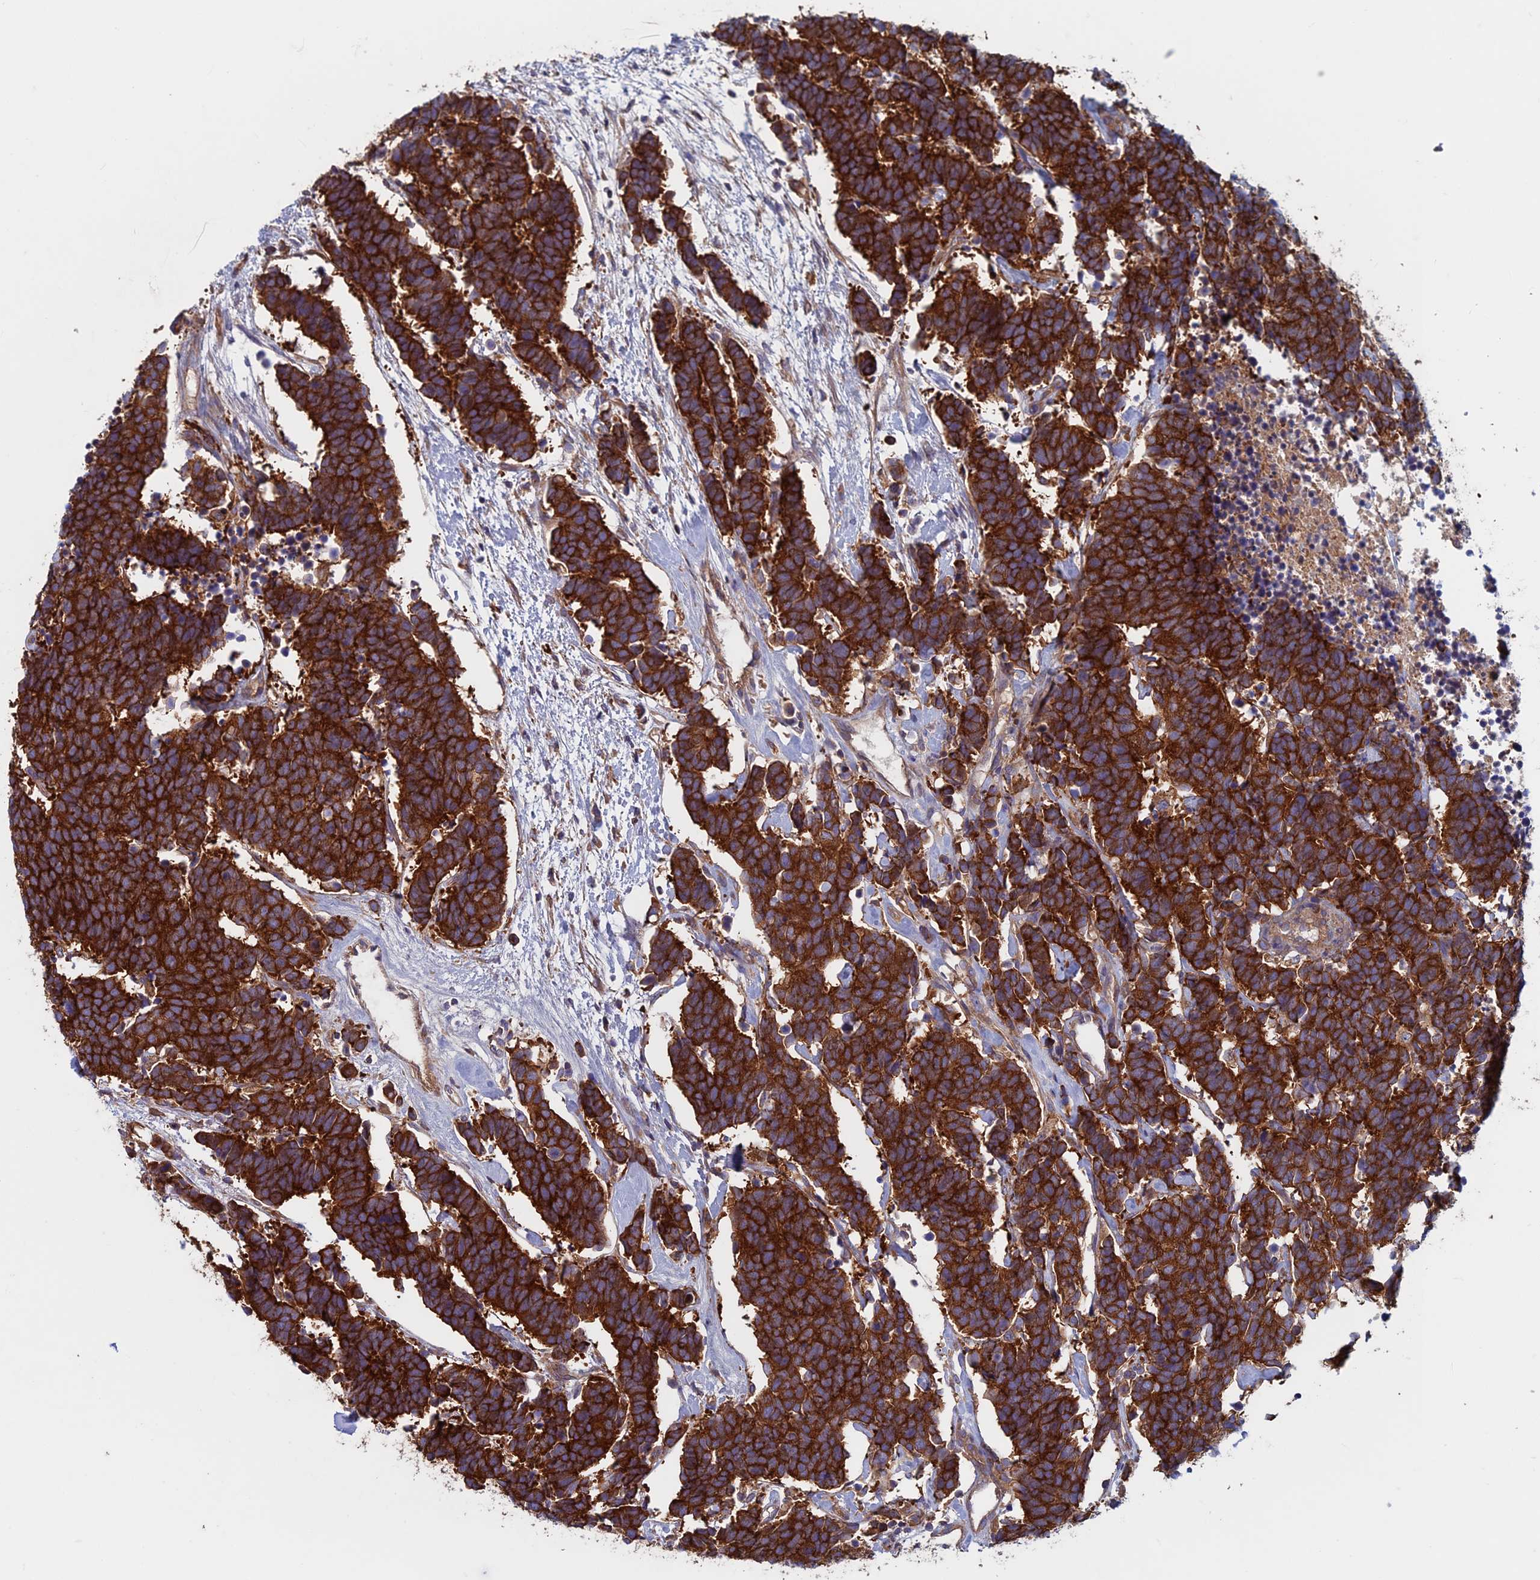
{"staining": {"intensity": "strong", "quantity": ">75%", "location": "cytoplasmic/membranous"}, "tissue": "carcinoid", "cell_type": "Tumor cells", "image_type": "cancer", "snomed": [{"axis": "morphology", "description": "Carcinoma, NOS"}, {"axis": "morphology", "description": "Carcinoid, malignant, NOS"}, {"axis": "topography", "description": "Urinary bladder"}], "caption": "Carcinoid tissue displays strong cytoplasmic/membranous expression in approximately >75% of tumor cells, visualized by immunohistochemistry.", "gene": "DNM1L", "patient": {"sex": "male", "age": 57}}